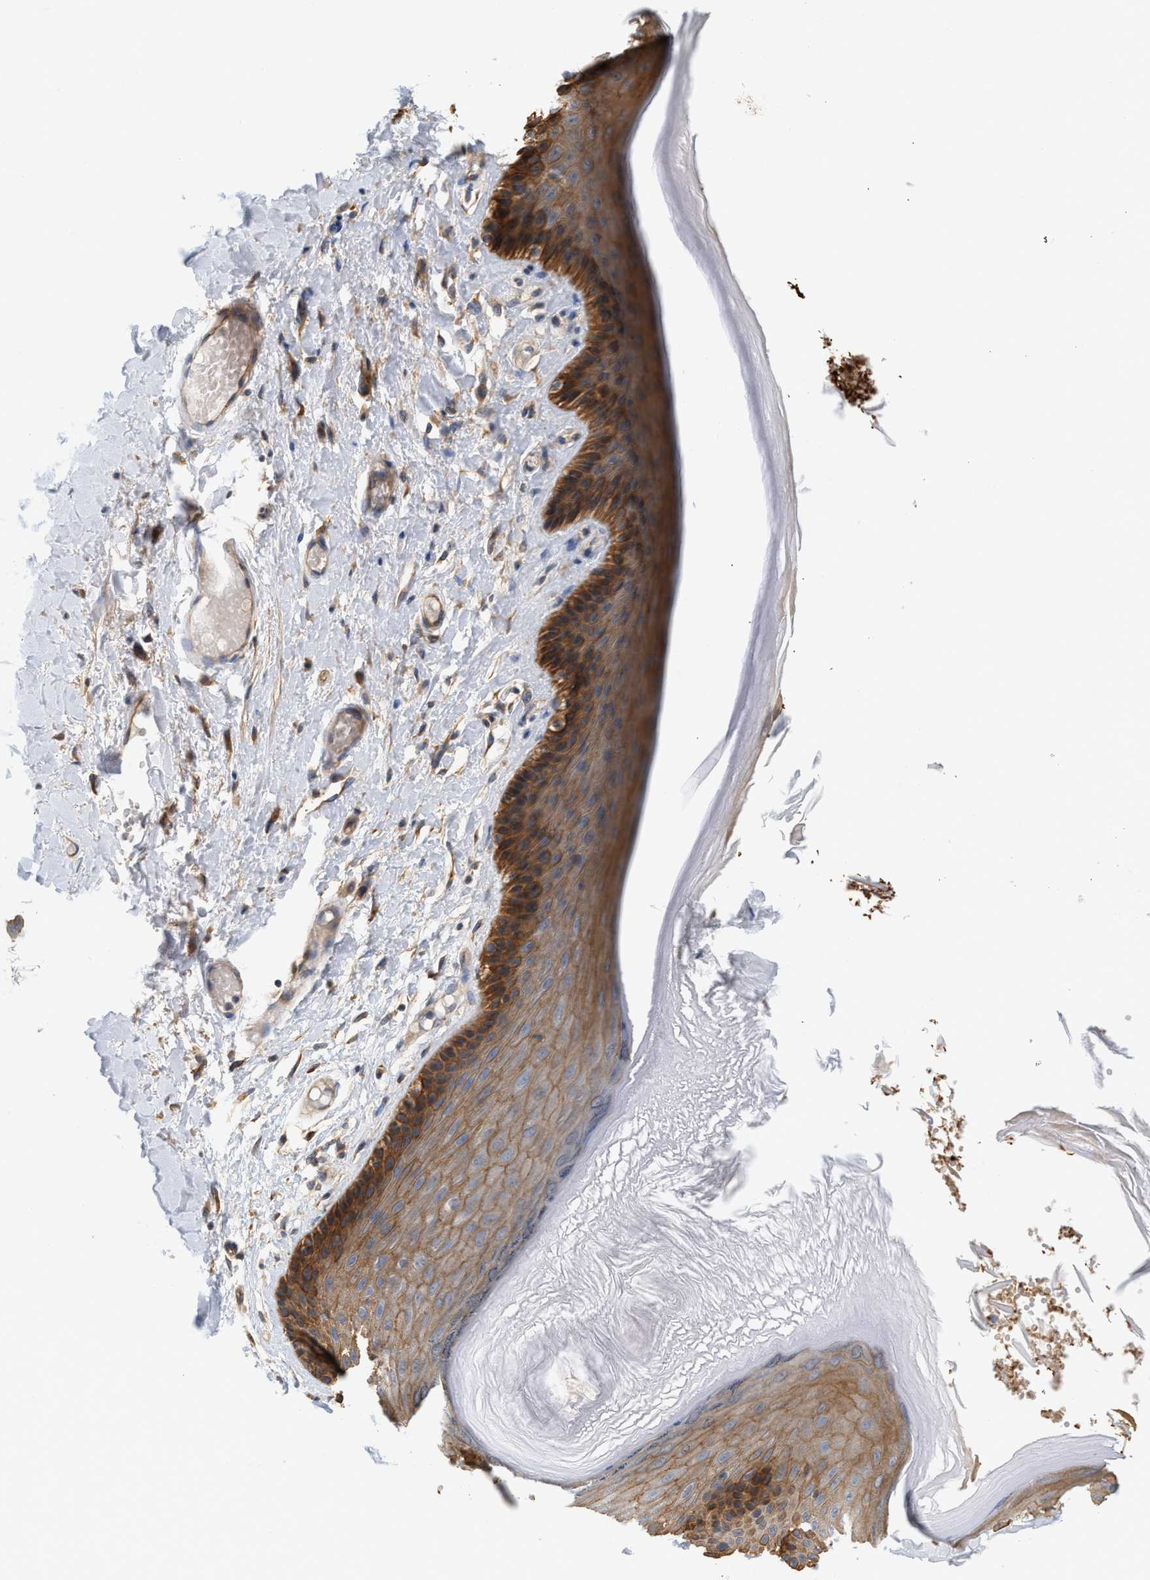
{"staining": {"intensity": "strong", "quantity": "25%-75%", "location": "cytoplasmic/membranous"}, "tissue": "skin", "cell_type": "Epidermal cells", "image_type": "normal", "snomed": [{"axis": "morphology", "description": "Normal tissue, NOS"}, {"axis": "topography", "description": "Vulva"}], "caption": "A high amount of strong cytoplasmic/membranous staining is seen in approximately 25%-75% of epidermal cells in benign skin. (IHC, brightfield microscopy, high magnification).", "gene": "CTXN1", "patient": {"sex": "female", "age": 73}}